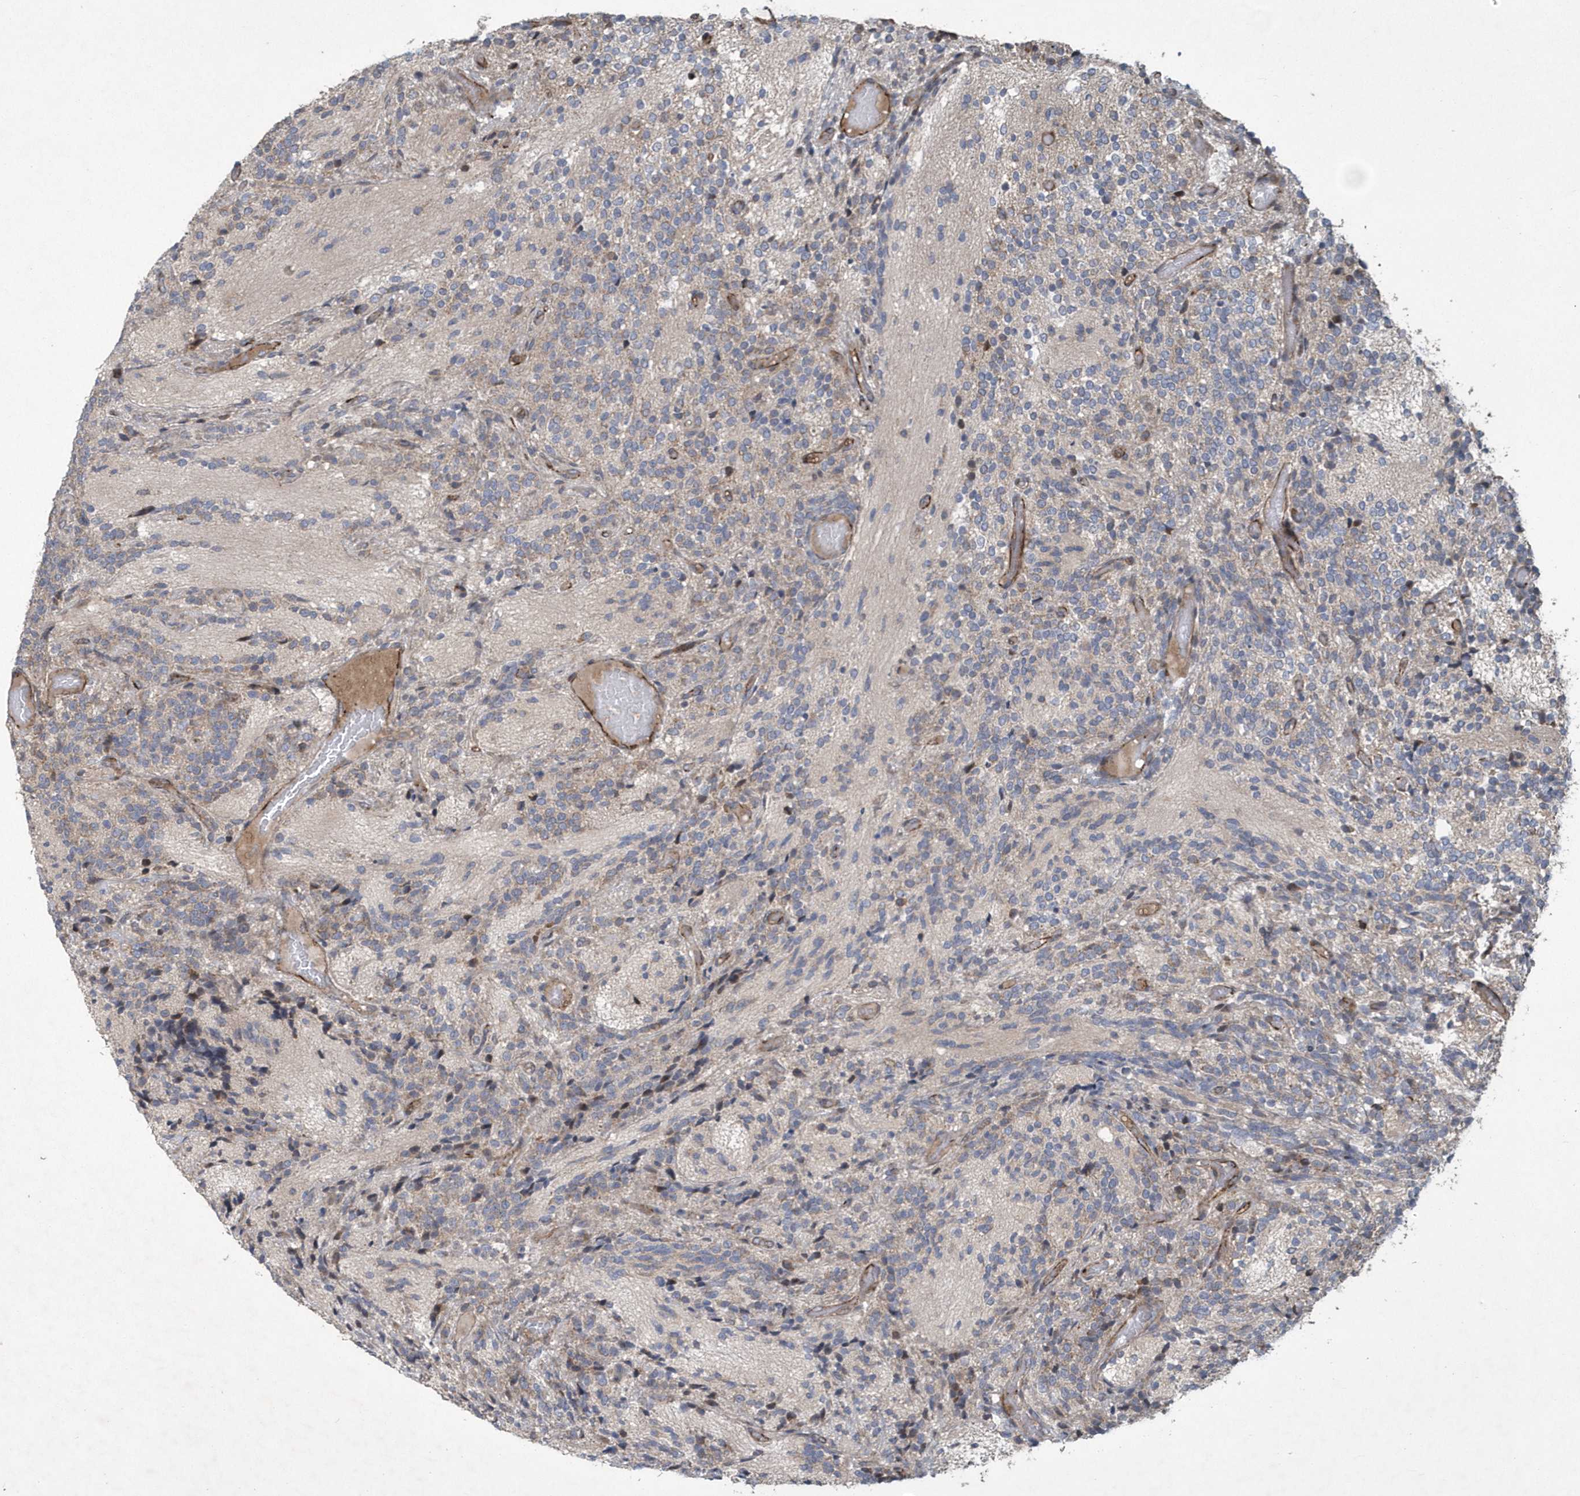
{"staining": {"intensity": "negative", "quantity": "none", "location": "none"}, "tissue": "glioma", "cell_type": "Tumor cells", "image_type": "cancer", "snomed": [{"axis": "morphology", "description": "Glioma, malignant, Low grade"}, {"axis": "topography", "description": "Brain"}], "caption": "This histopathology image is of low-grade glioma (malignant) stained with immunohistochemistry to label a protein in brown with the nuclei are counter-stained blue. There is no positivity in tumor cells.", "gene": "N4BP2", "patient": {"sex": "female", "age": 1}}